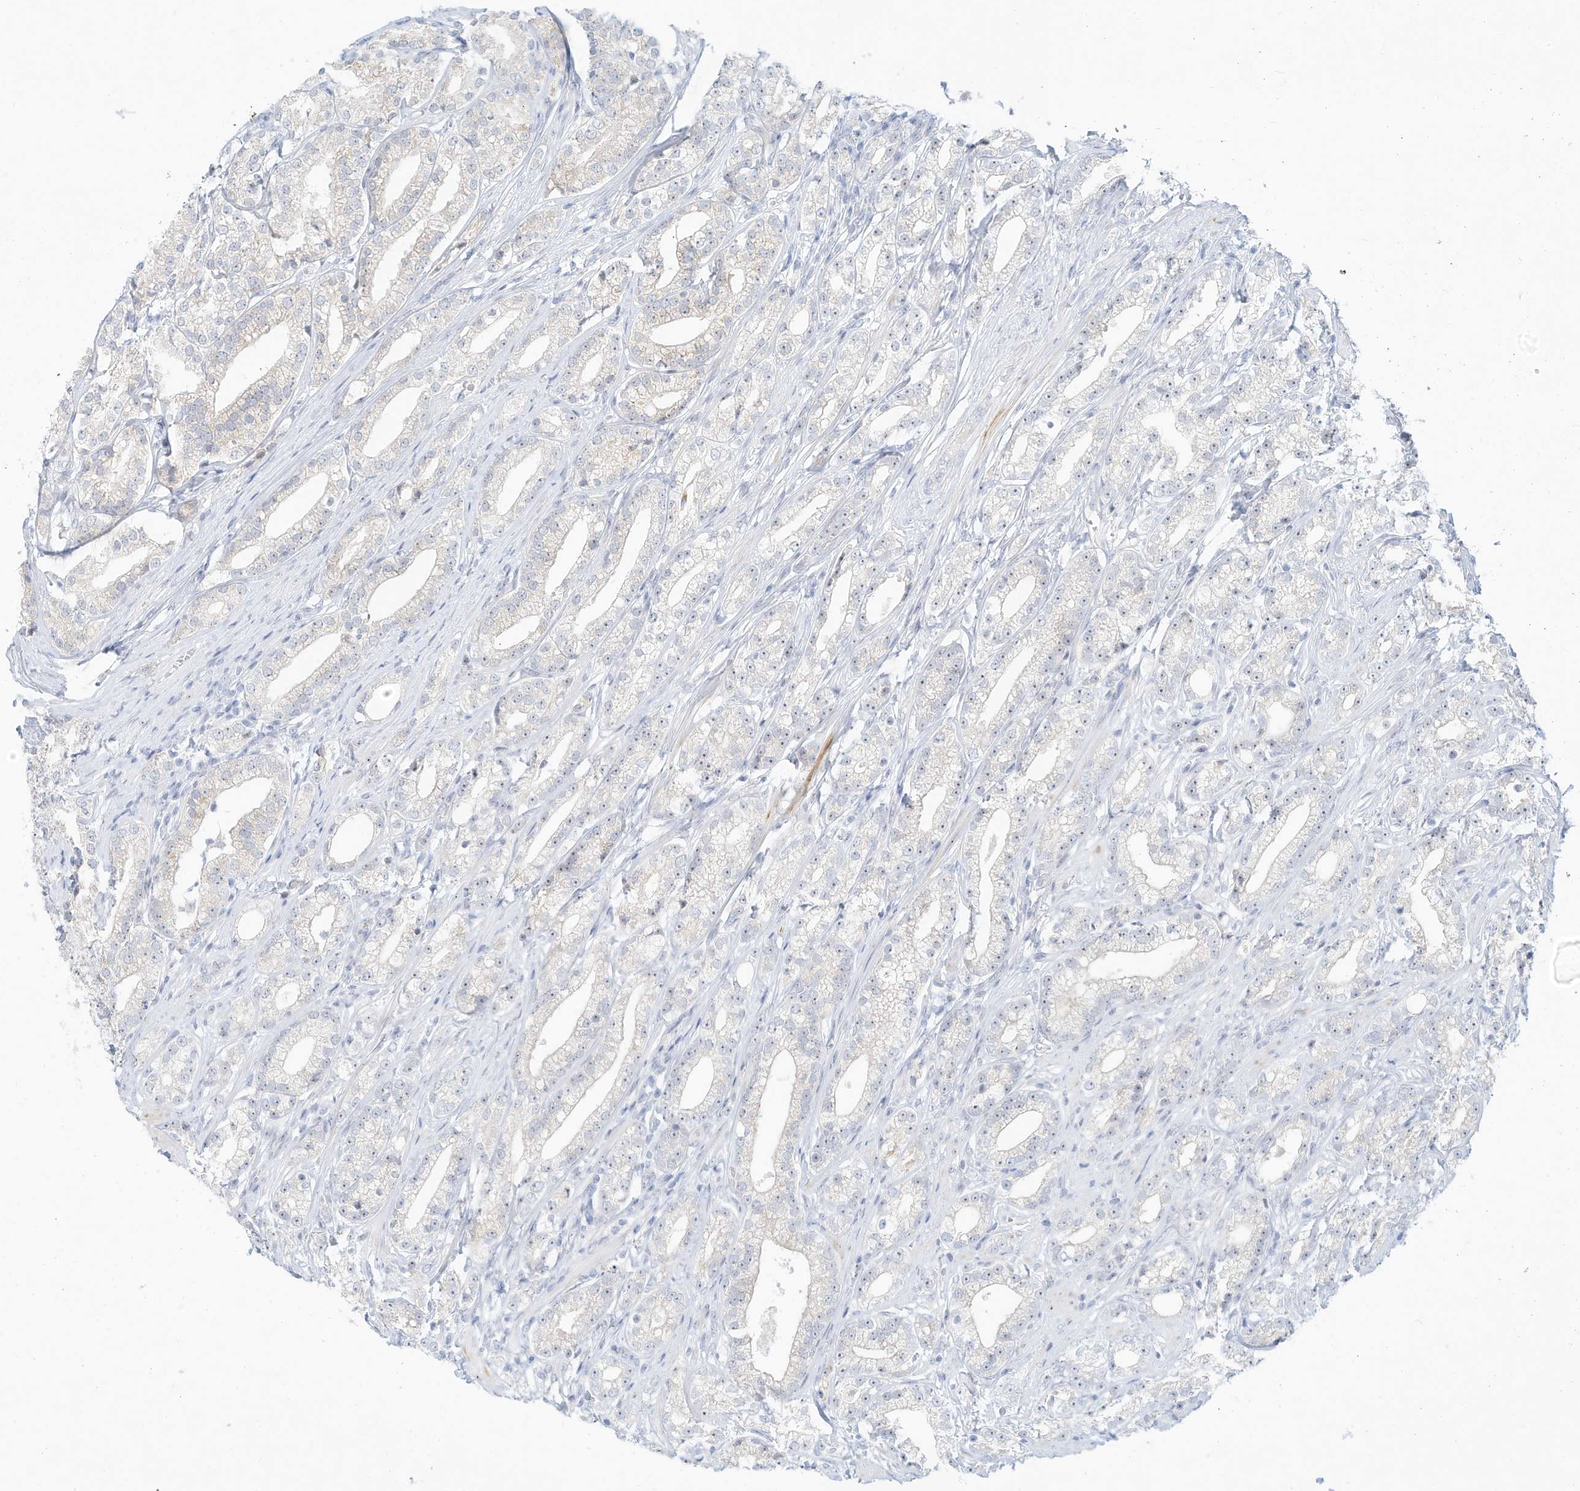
{"staining": {"intensity": "negative", "quantity": "none", "location": "none"}, "tissue": "prostate cancer", "cell_type": "Tumor cells", "image_type": "cancer", "snomed": [{"axis": "morphology", "description": "Adenocarcinoma, High grade"}, {"axis": "topography", "description": "Prostate"}], "caption": "Image shows no protein expression in tumor cells of prostate cancer (high-grade adenocarcinoma) tissue. Nuclei are stained in blue.", "gene": "PAK6", "patient": {"sex": "male", "age": 69}}